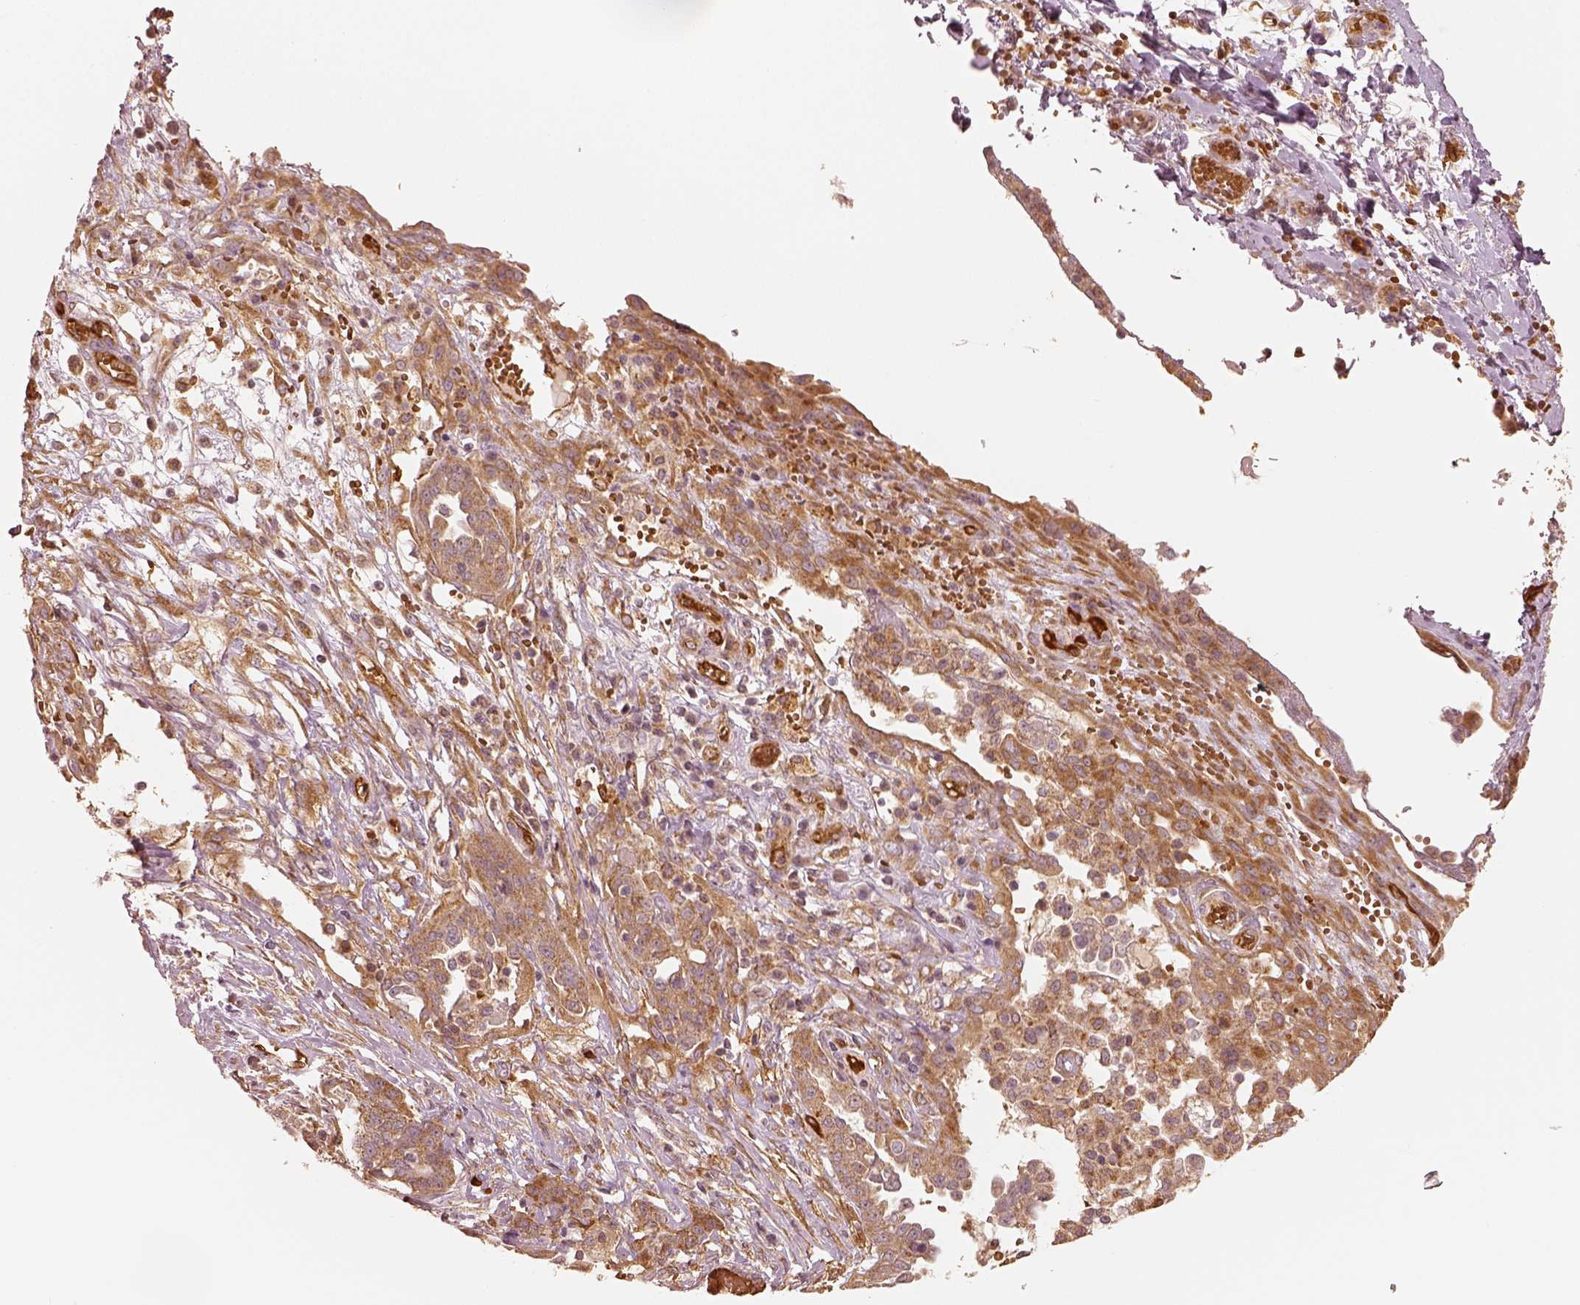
{"staining": {"intensity": "moderate", "quantity": "<25%", "location": "cytoplasmic/membranous"}, "tissue": "ovarian cancer", "cell_type": "Tumor cells", "image_type": "cancer", "snomed": [{"axis": "morphology", "description": "Cystadenocarcinoma, serous, NOS"}, {"axis": "topography", "description": "Ovary"}], "caption": "Immunohistochemical staining of human serous cystadenocarcinoma (ovarian) reveals moderate cytoplasmic/membranous protein positivity in approximately <25% of tumor cells.", "gene": "FSCN1", "patient": {"sex": "female", "age": 67}}